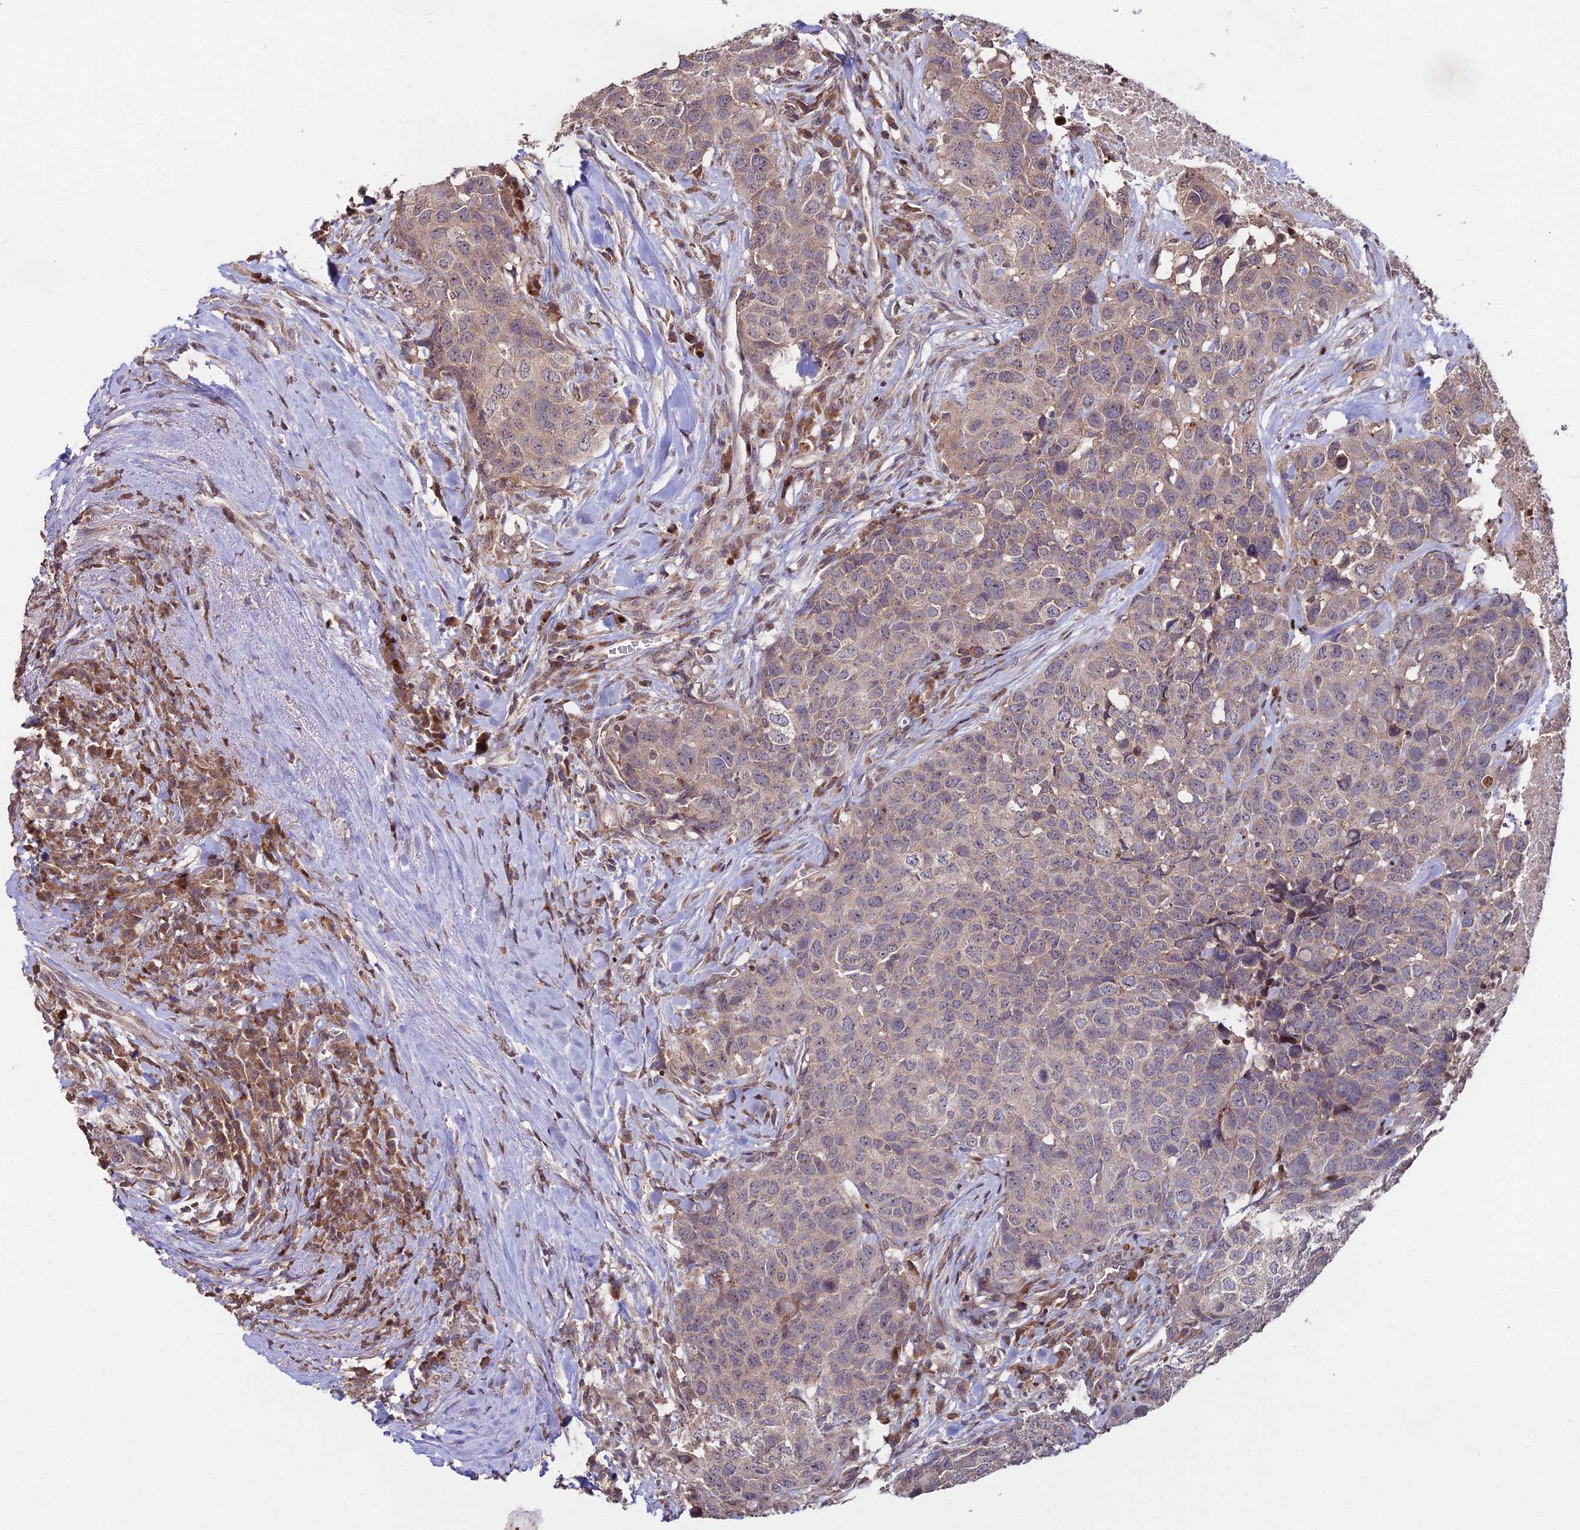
{"staining": {"intensity": "weak", "quantity": "25%-75%", "location": "cytoplasmic/membranous,nuclear"}, "tissue": "head and neck cancer", "cell_type": "Tumor cells", "image_type": "cancer", "snomed": [{"axis": "morphology", "description": "Squamous cell carcinoma, NOS"}, {"axis": "topography", "description": "Head-Neck"}], "caption": "Brown immunohistochemical staining in human head and neck cancer displays weak cytoplasmic/membranous and nuclear expression in approximately 25%-75% of tumor cells. The staining is performed using DAB (3,3'-diaminobenzidine) brown chromogen to label protein expression. The nuclei are counter-stained blue using hematoxylin.", "gene": "RBMS2", "patient": {"sex": "male", "age": 66}}